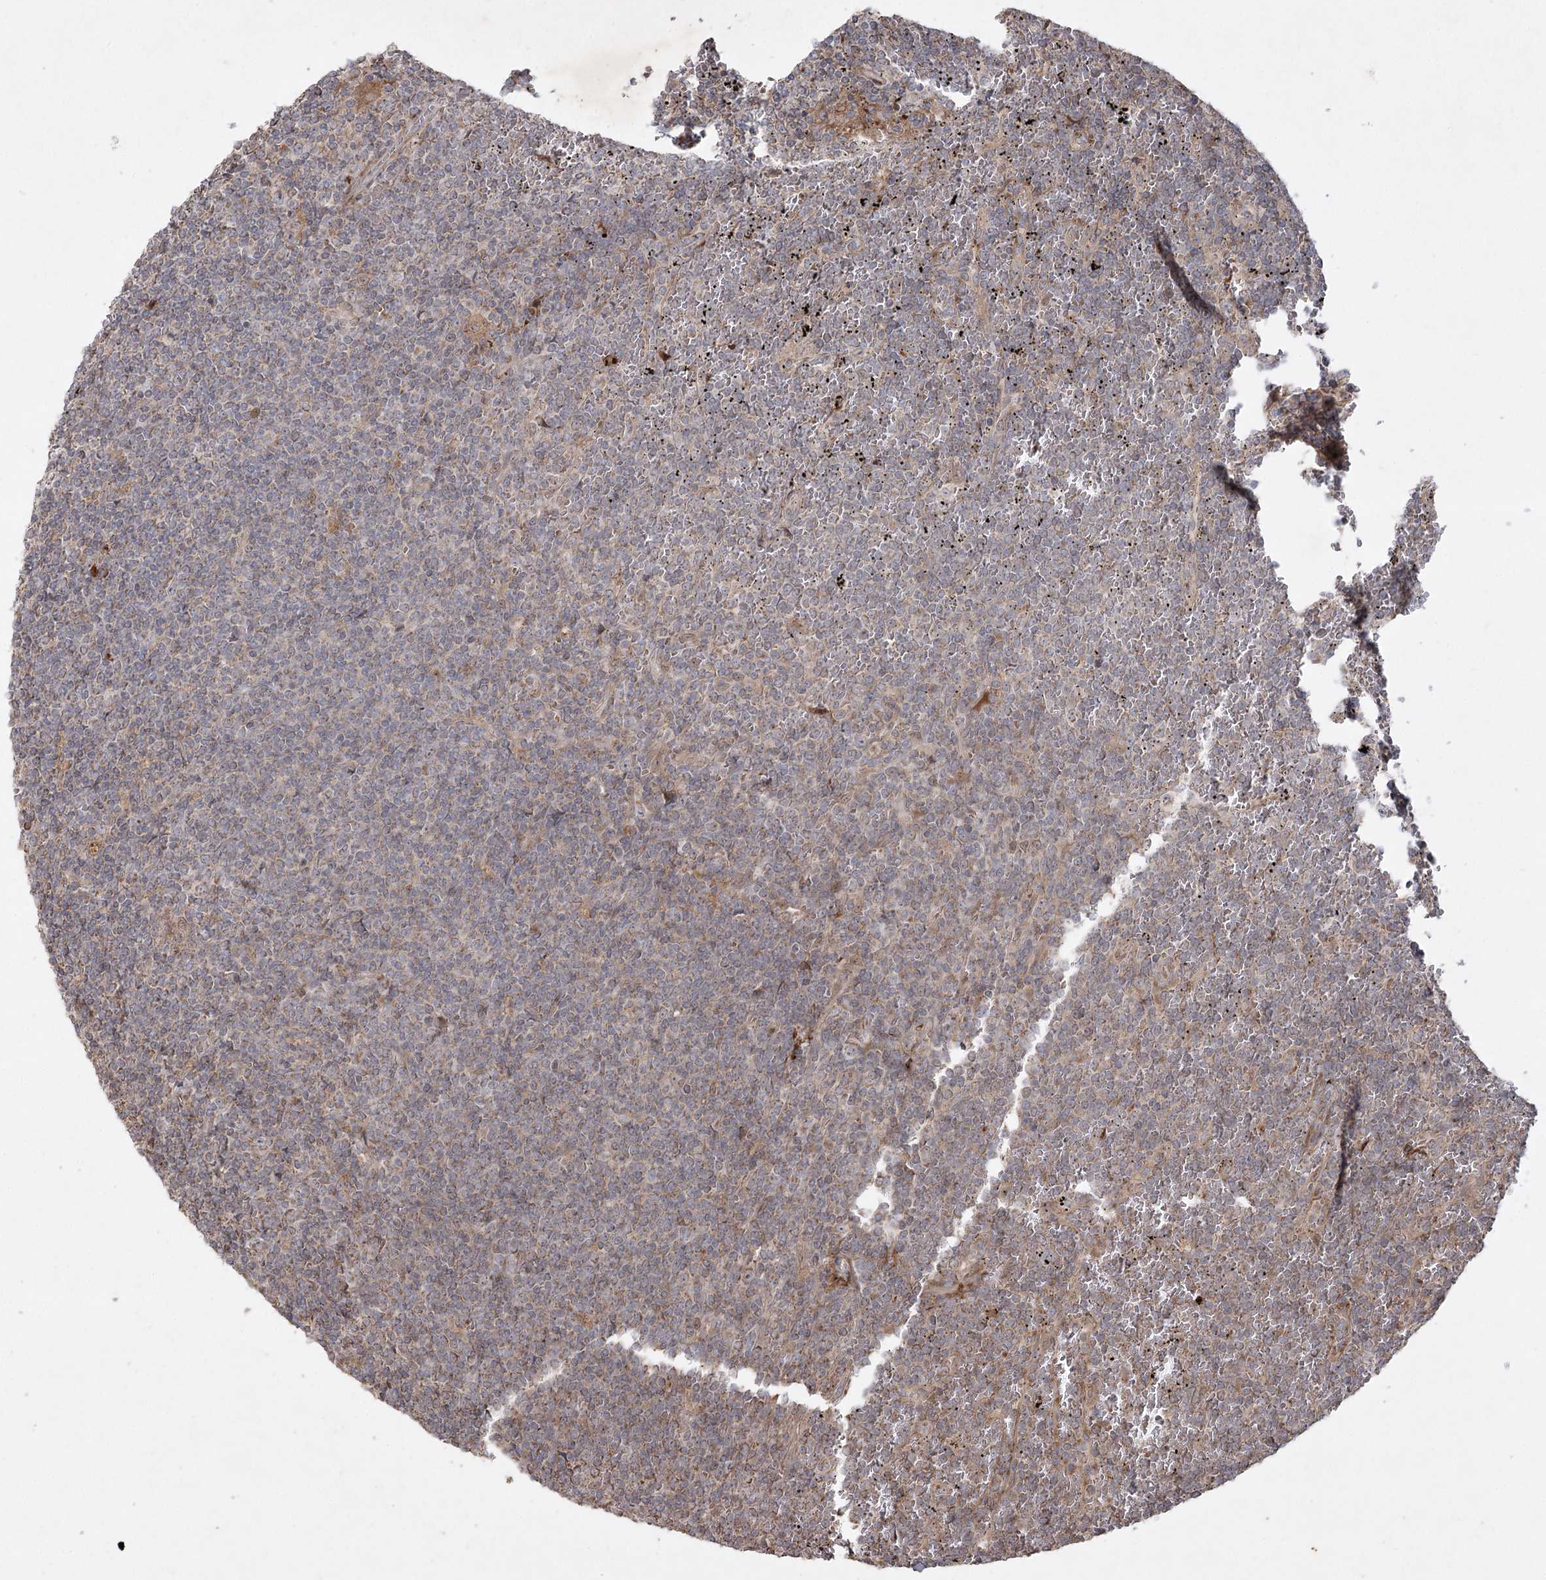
{"staining": {"intensity": "weak", "quantity": ">75%", "location": "cytoplasmic/membranous"}, "tissue": "lymphoma", "cell_type": "Tumor cells", "image_type": "cancer", "snomed": [{"axis": "morphology", "description": "Malignant lymphoma, non-Hodgkin's type, Low grade"}, {"axis": "topography", "description": "Spleen"}], "caption": "Low-grade malignant lymphoma, non-Hodgkin's type tissue displays weak cytoplasmic/membranous staining in approximately >75% of tumor cells, visualized by immunohistochemistry.", "gene": "KBTBD4", "patient": {"sex": "female", "age": 19}}